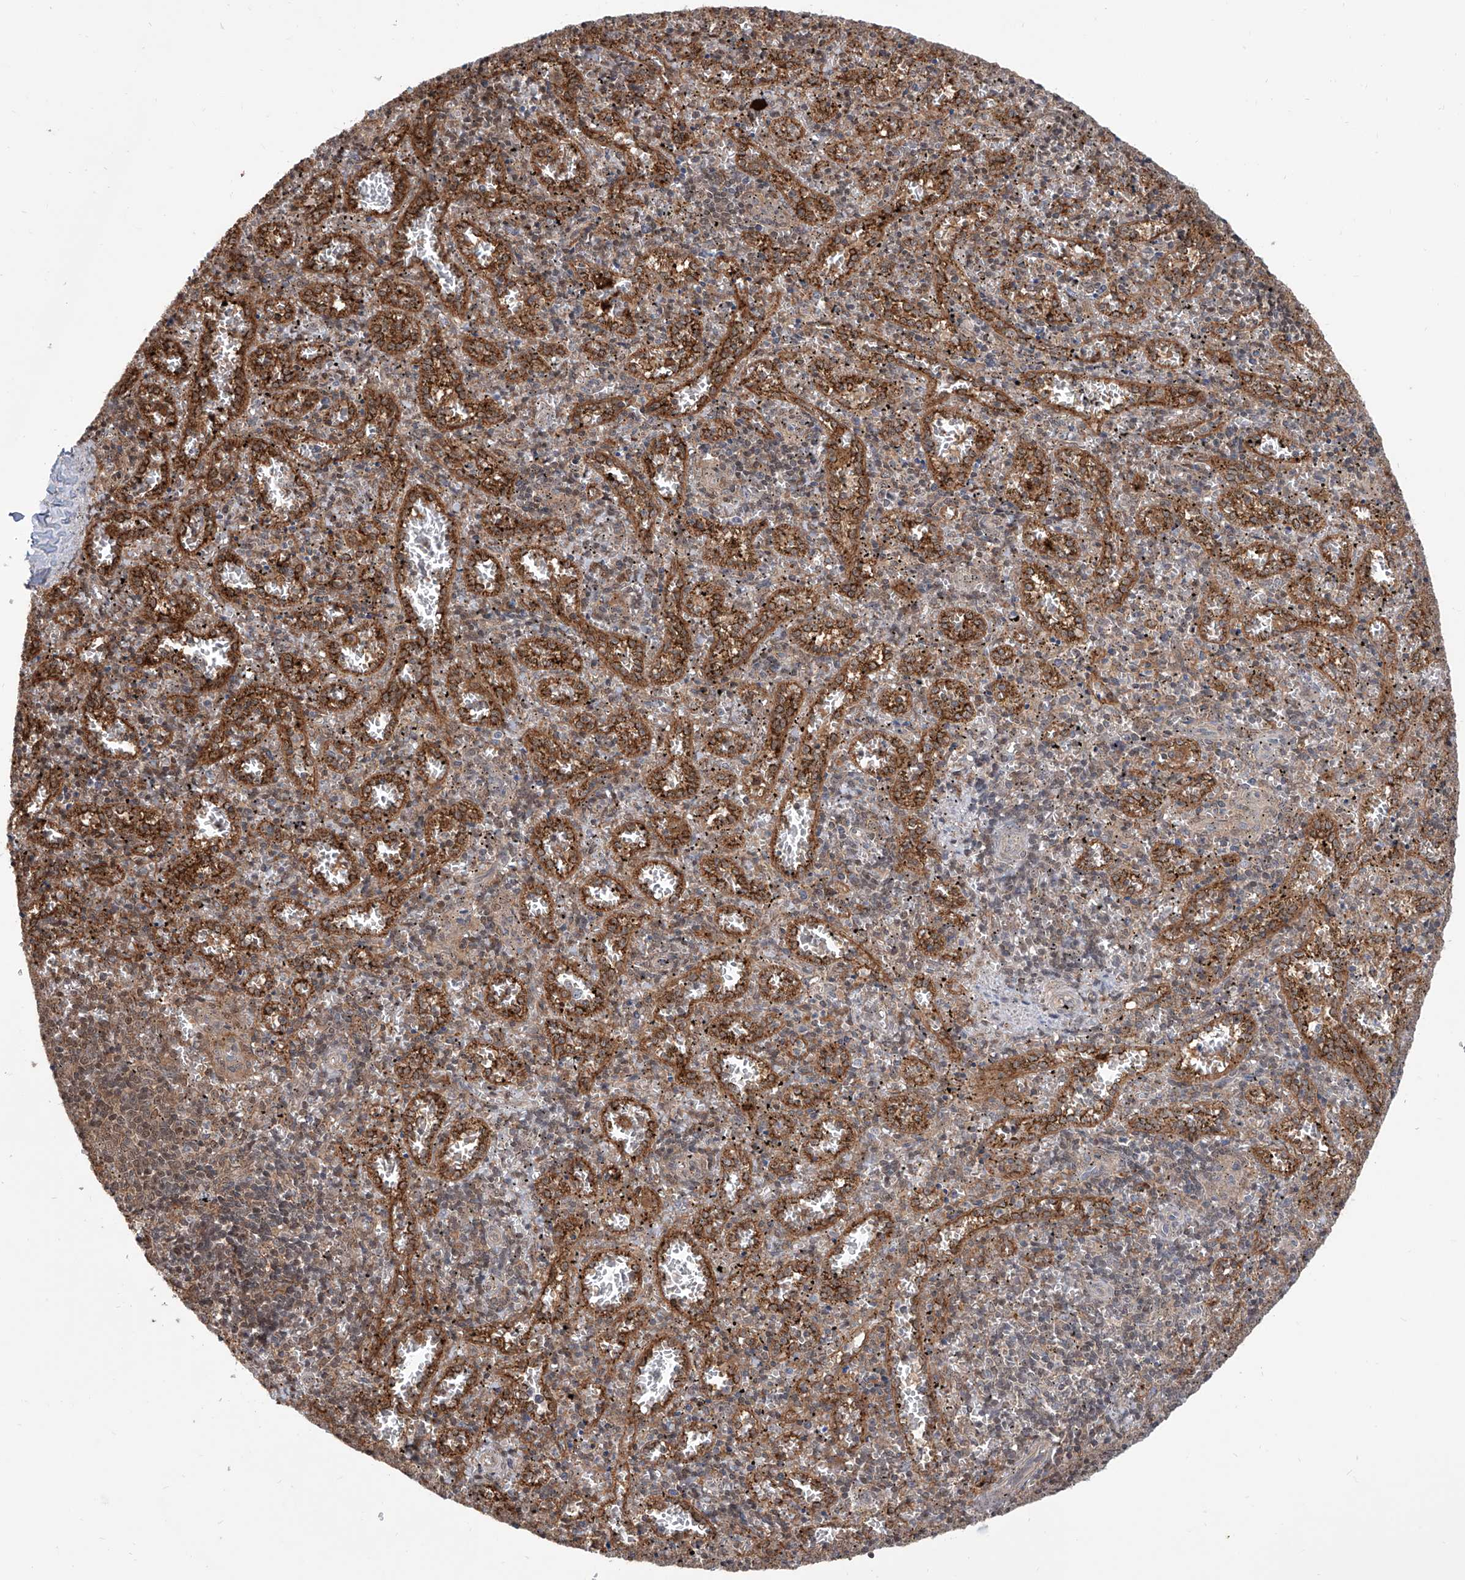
{"staining": {"intensity": "weak", "quantity": "<25%", "location": "cytoplasmic/membranous"}, "tissue": "spleen", "cell_type": "Cells in red pulp", "image_type": "normal", "snomed": [{"axis": "morphology", "description": "Normal tissue, NOS"}, {"axis": "topography", "description": "Spleen"}], "caption": "IHC of normal spleen reveals no expression in cells in red pulp. Brightfield microscopy of immunohistochemistry stained with DAB (brown) and hematoxylin (blue), captured at high magnification.", "gene": "HOXC8", "patient": {"sex": "male", "age": 11}}